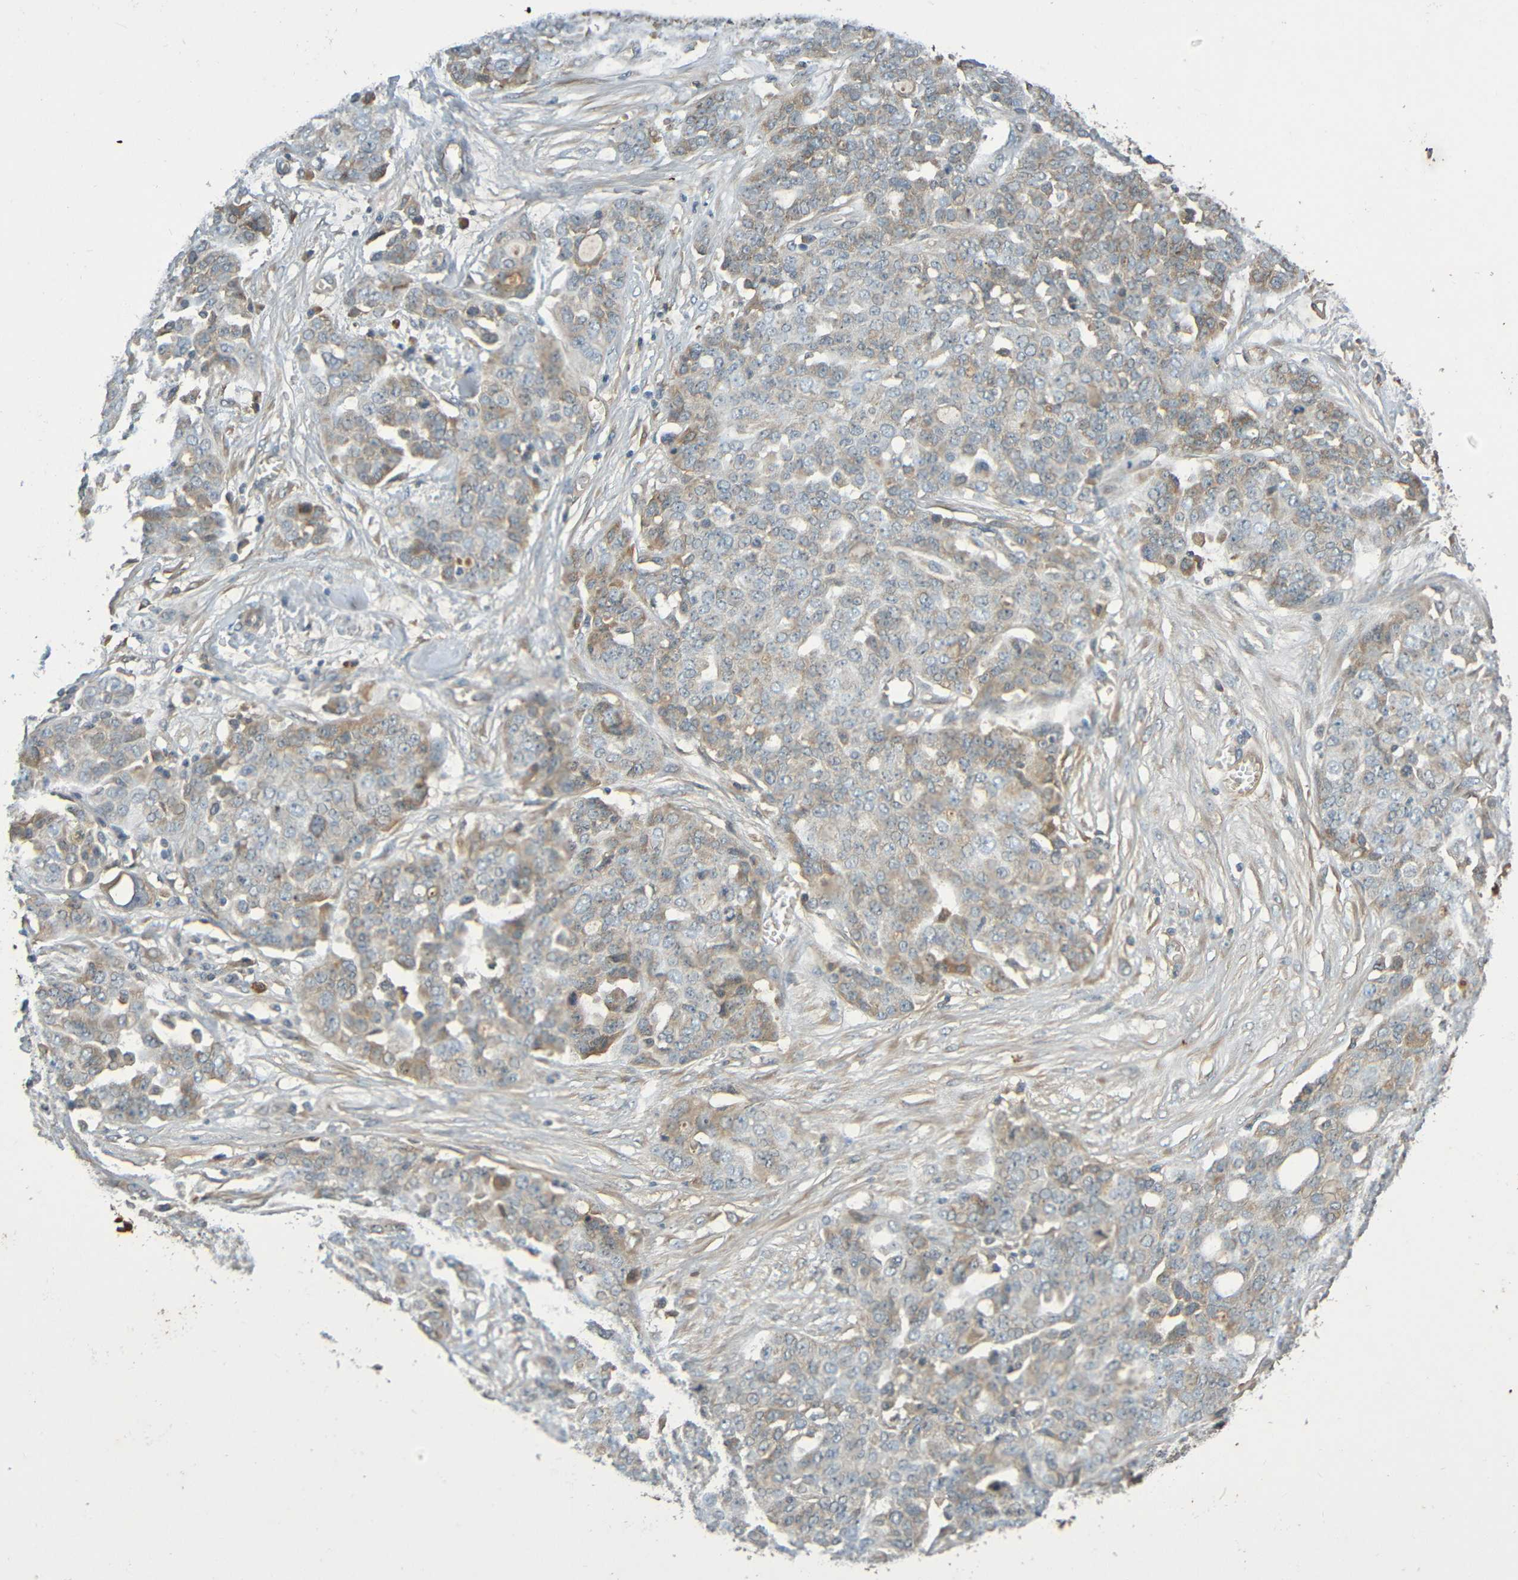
{"staining": {"intensity": "weak", "quantity": "25%-75%", "location": "cytoplasmic/membranous"}, "tissue": "ovarian cancer", "cell_type": "Tumor cells", "image_type": "cancer", "snomed": [{"axis": "morphology", "description": "Cystadenocarcinoma, serous, NOS"}, {"axis": "topography", "description": "Soft tissue"}, {"axis": "topography", "description": "Ovary"}], "caption": "Immunohistochemical staining of ovarian cancer (serous cystadenocarcinoma) reveals low levels of weak cytoplasmic/membranous positivity in approximately 25%-75% of tumor cells. Immunohistochemistry (ihc) stains the protein in brown and the nuclei are stained blue.", "gene": "C1QA", "patient": {"sex": "female", "age": 57}}